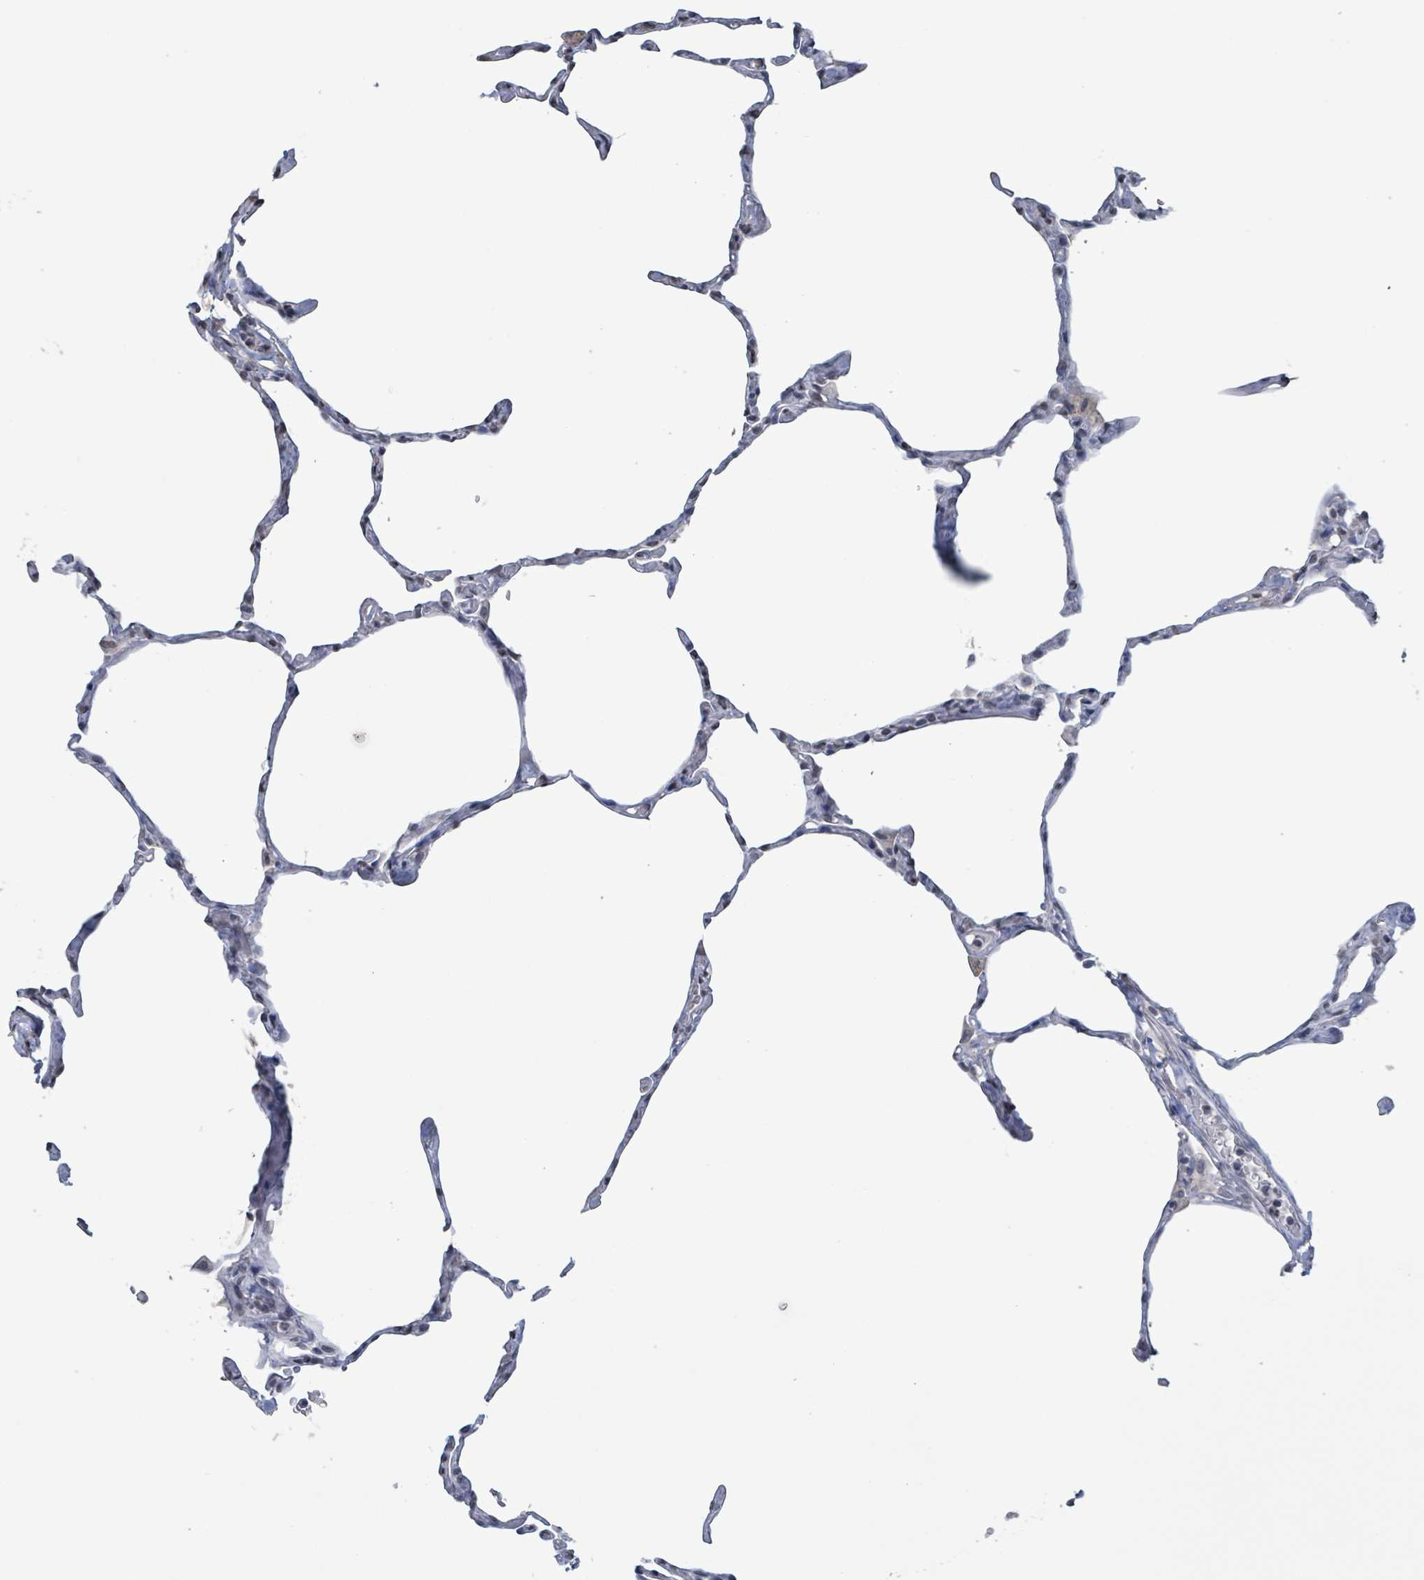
{"staining": {"intensity": "negative", "quantity": "none", "location": "none"}, "tissue": "lung", "cell_type": "Alveolar cells", "image_type": "normal", "snomed": [{"axis": "morphology", "description": "Normal tissue, NOS"}, {"axis": "topography", "description": "Lung"}], "caption": "Immunohistochemical staining of unremarkable lung displays no significant positivity in alveolar cells. (Immunohistochemistry (ihc), brightfield microscopy, high magnification).", "gene": "CA9", "patient": {"sex": "male", "age": 65}}